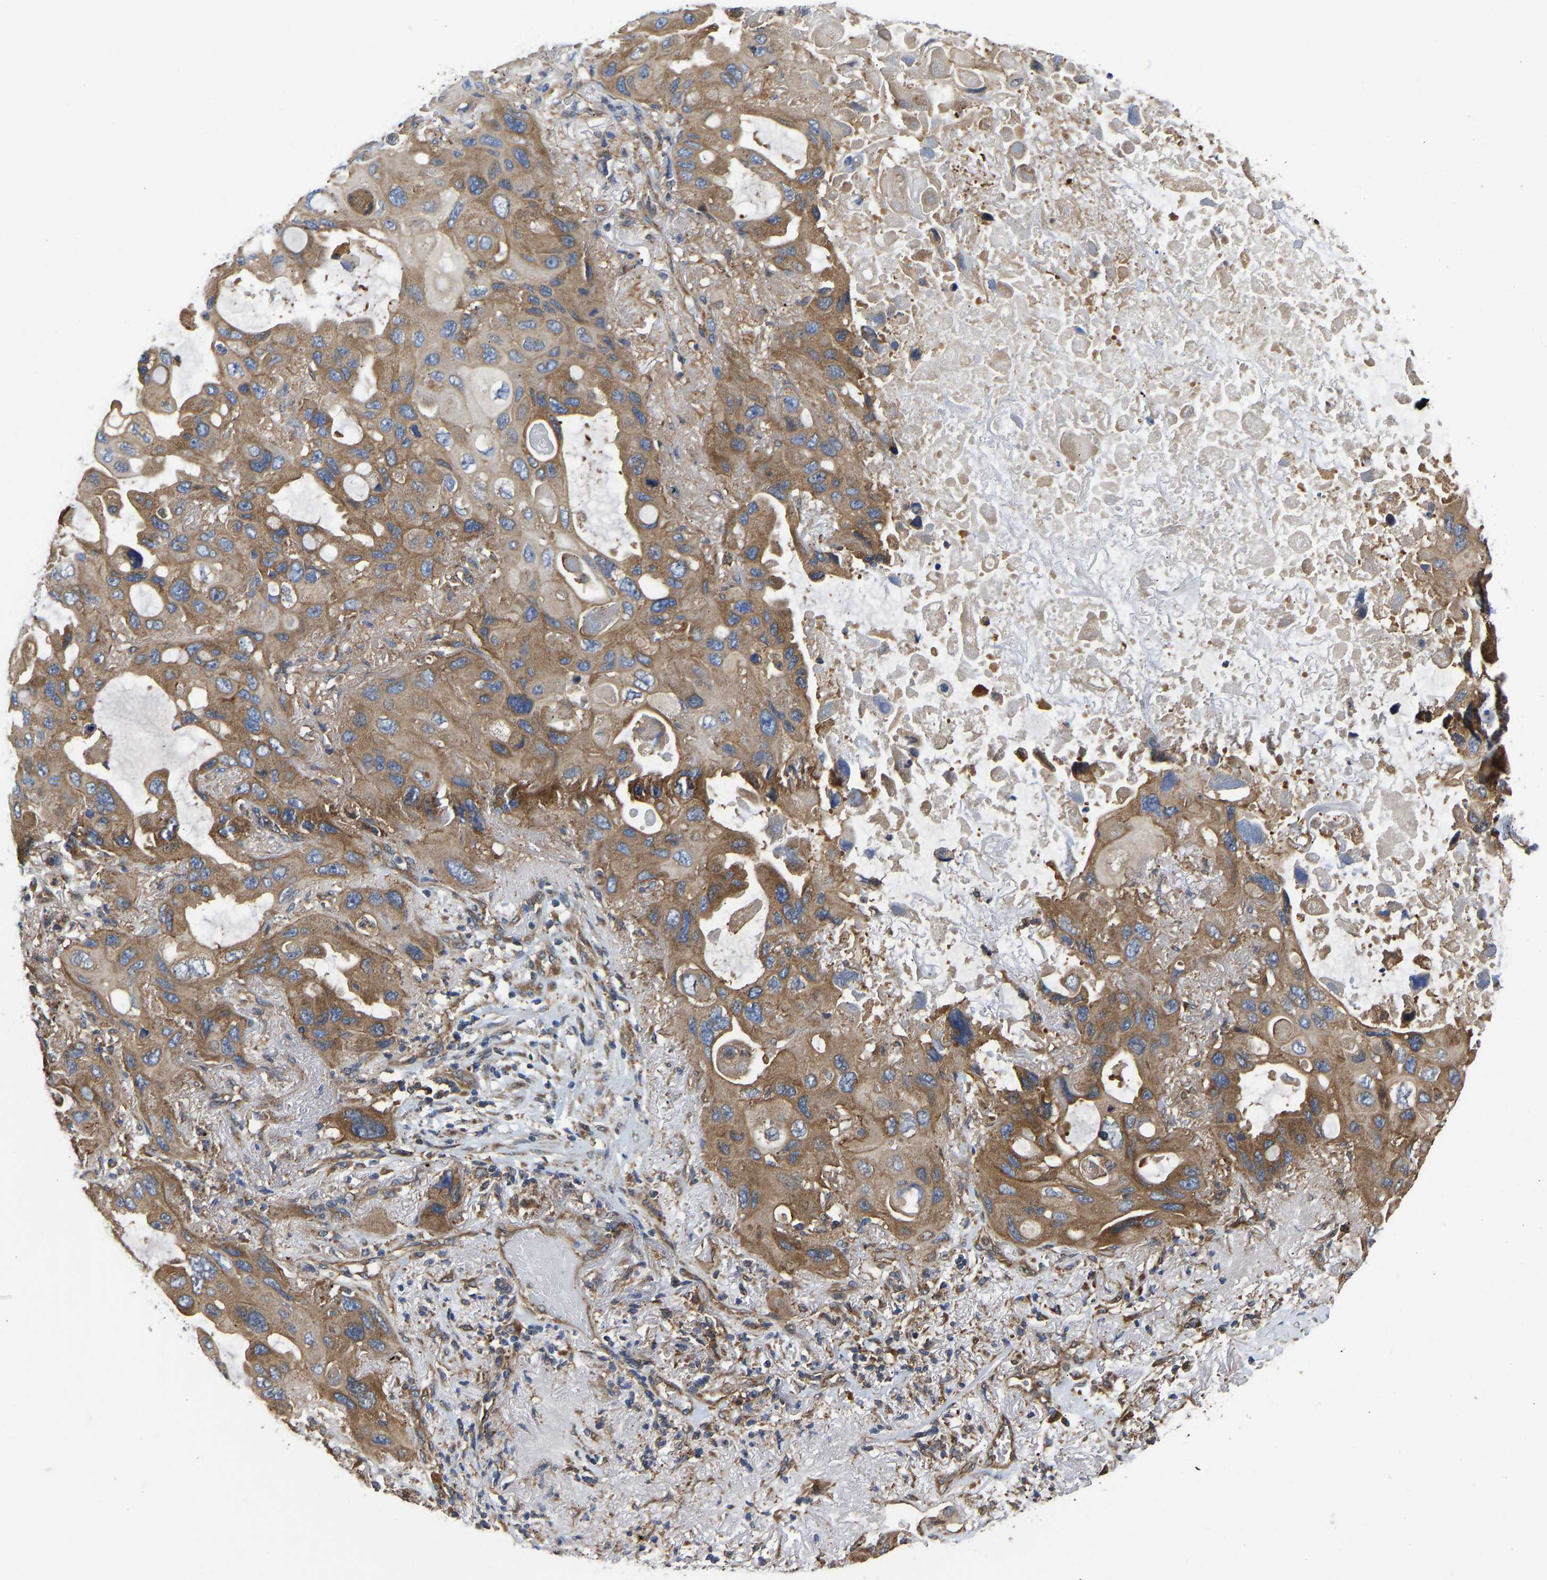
{"staining": {"intensity": "moderate", "quantity": ">75%", "location": "cytoplasmic/membranous"}, "tissue": "lung cancer", "cell_type": "Tumor cells", "image_type": "cancer", "snomed": [{"axis": "morphology", "description": "Squamous cell carcinoma, NOS"}, {"axis": "topography", "description": "Lung"}], "caption": "Moderate cytoplasmic/membranous staining is seen in approximately >75% of tumor cells in lung squamous cell carcinoma.", "gene": "FLNB", "patient": {"sex": "female", "age": 73}}